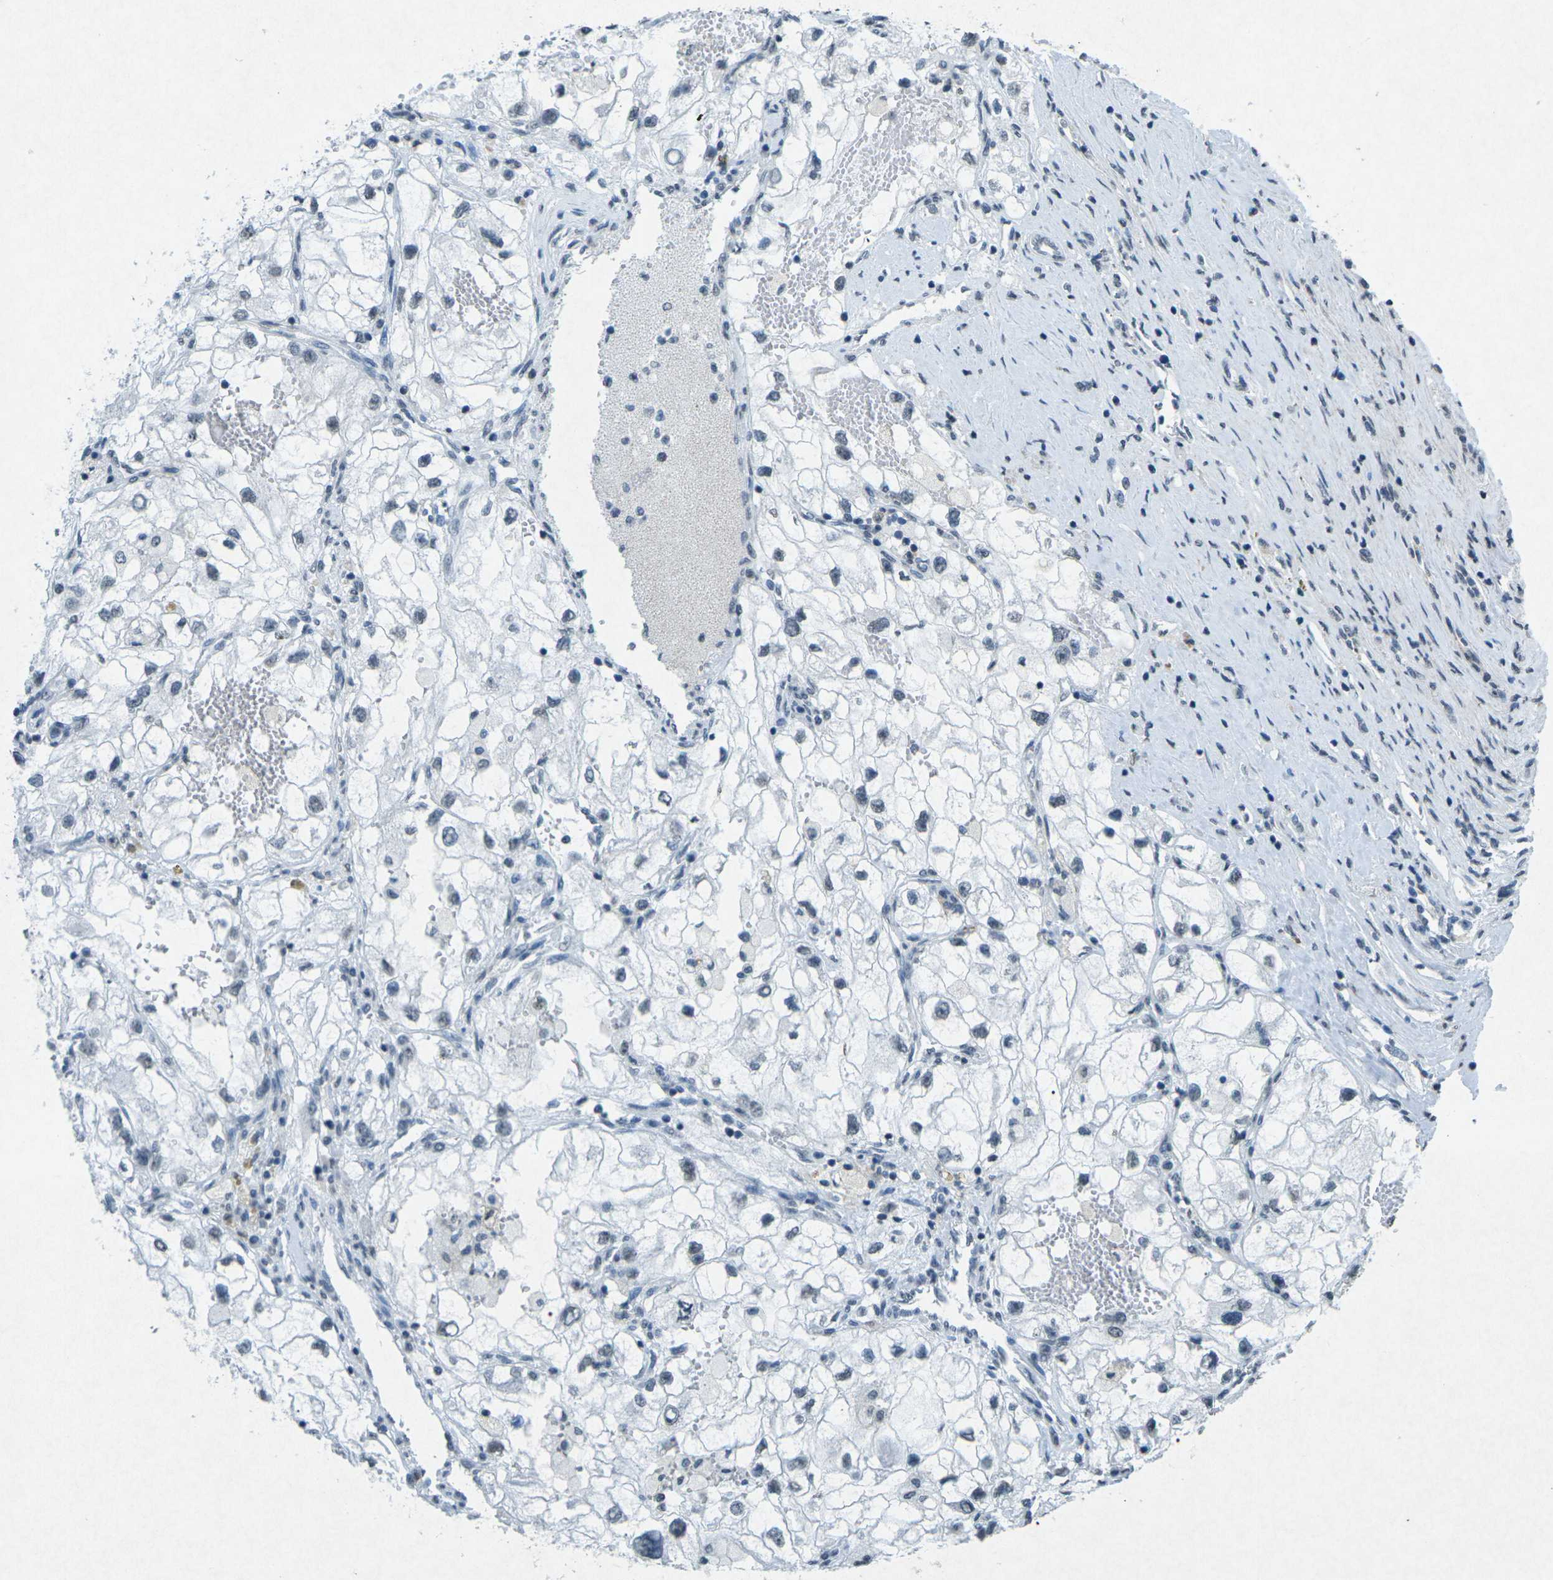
{"staining": {"intensity": "negative", "quantity": "none", "location": "none"}, "tissue": "renal cancer", "cell_type": "Tumor cells", "image_type": "cancer", "snomed": [{"axis": "morphology", "description": "Adenocarcinoma, NOS"}, {"axis": "topography", "description": "Kidney"}], "caption": "Immunohistochemical staining of human renal cancer (adenocarcinoma) shows no significant expression in tumor cells.", "gene": "TFR2", "patient": {"sex": "female", "age": 70}}